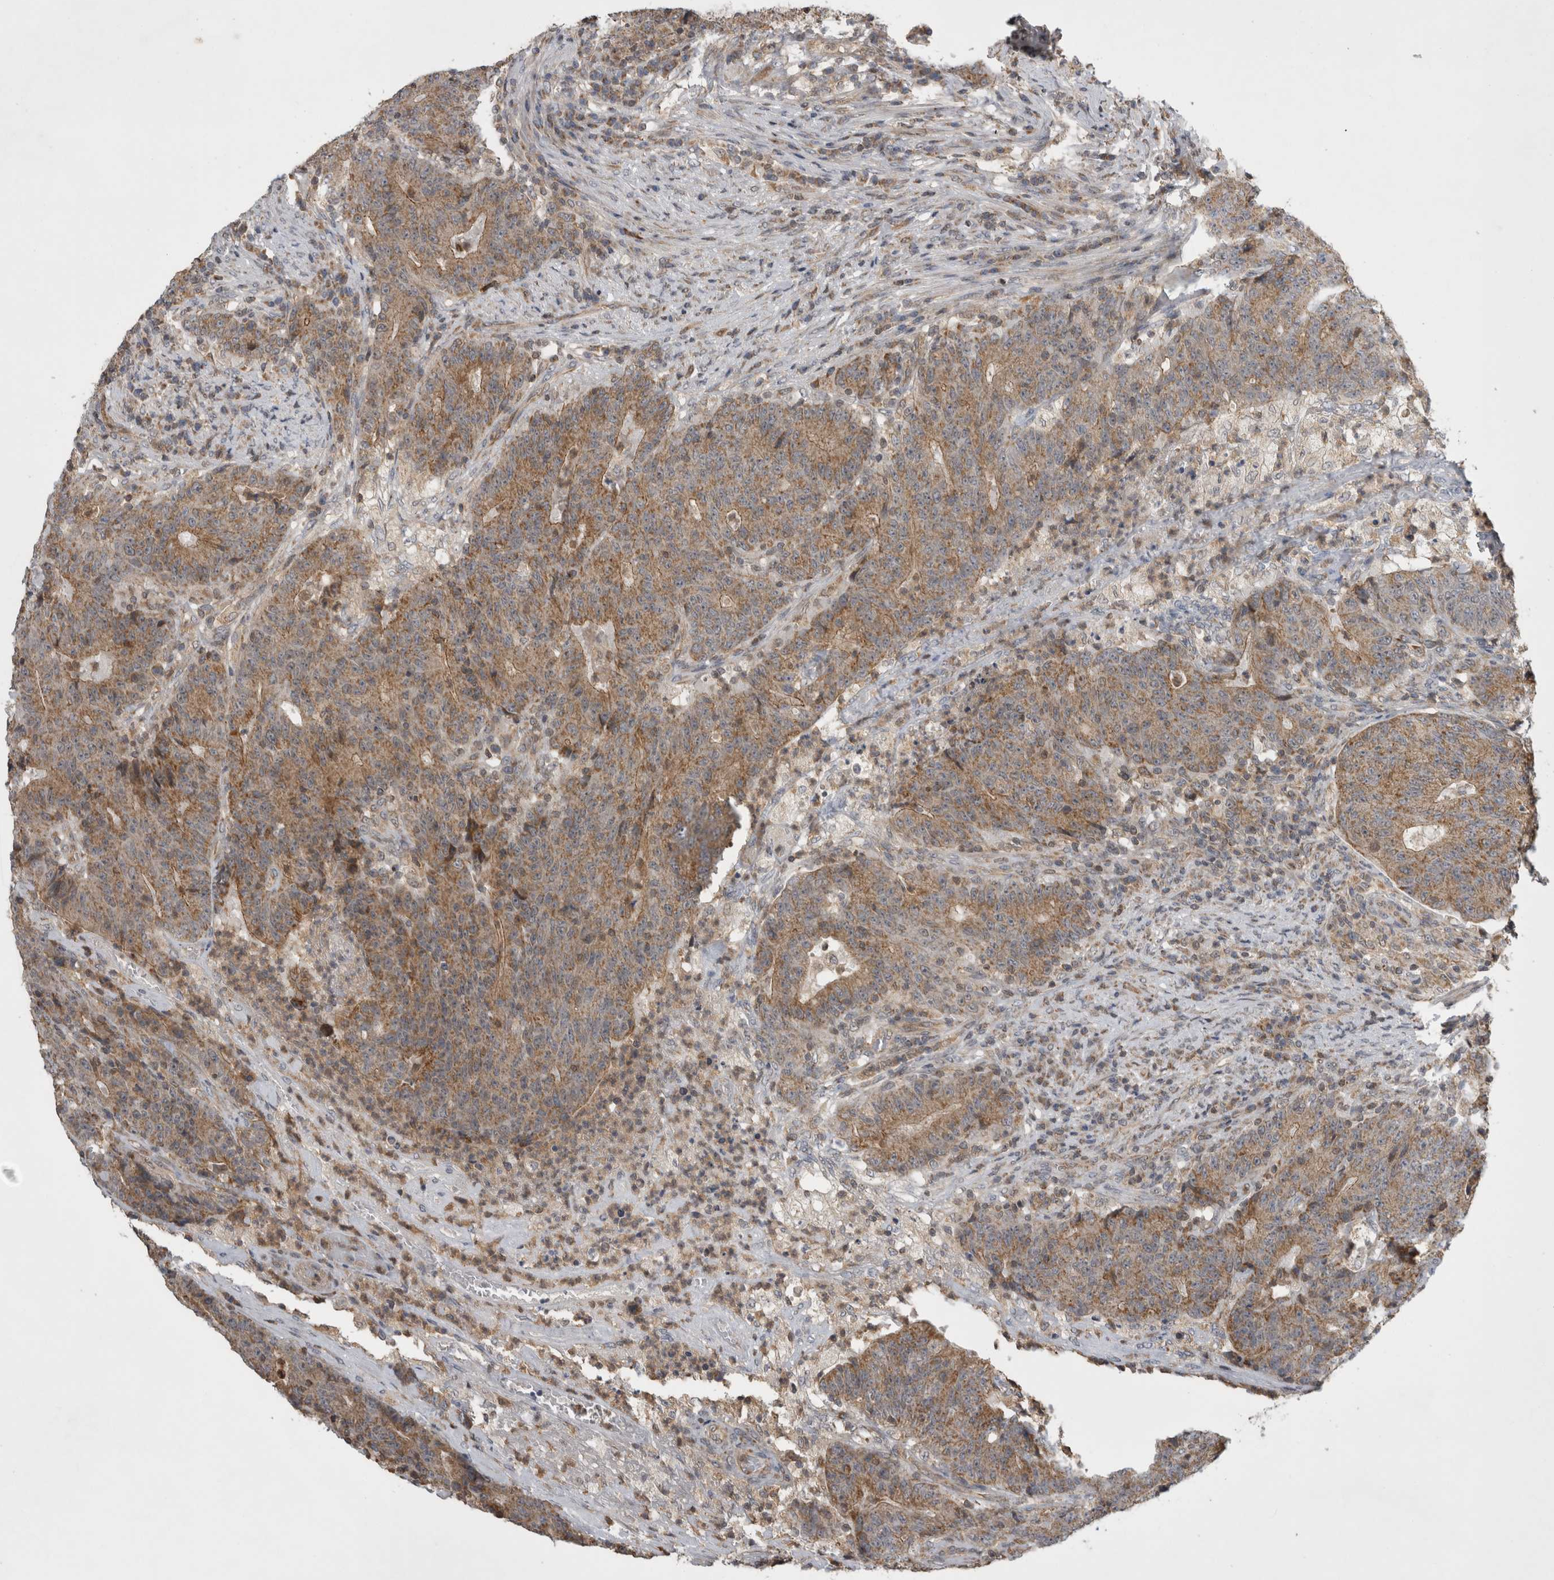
{"staining": {"intensity": "moderate", "quantity": ">75%", "location": "cytoplasmic/membranous"}, "tissue": "colorectal cancer", "cell_type": "Tumor cells", "image_type": "cancer", "snomed": [{"axis": "morphology", "description": "Normal tissue, NOS"}, {"axis": "morphology", "description": "Adenocarcinoma, NOS"}, {"axis": "topography", "description": "Colon"}], "caption": "The micrograph exhibits staining of colorectal cancer (adenocarcinoma), revealing moderate cytoplasmic/membranous protein staining (brown color) within tumor cells.", "gene": "KCNIP1", "patient": {"sex": "female", "age": 75}}